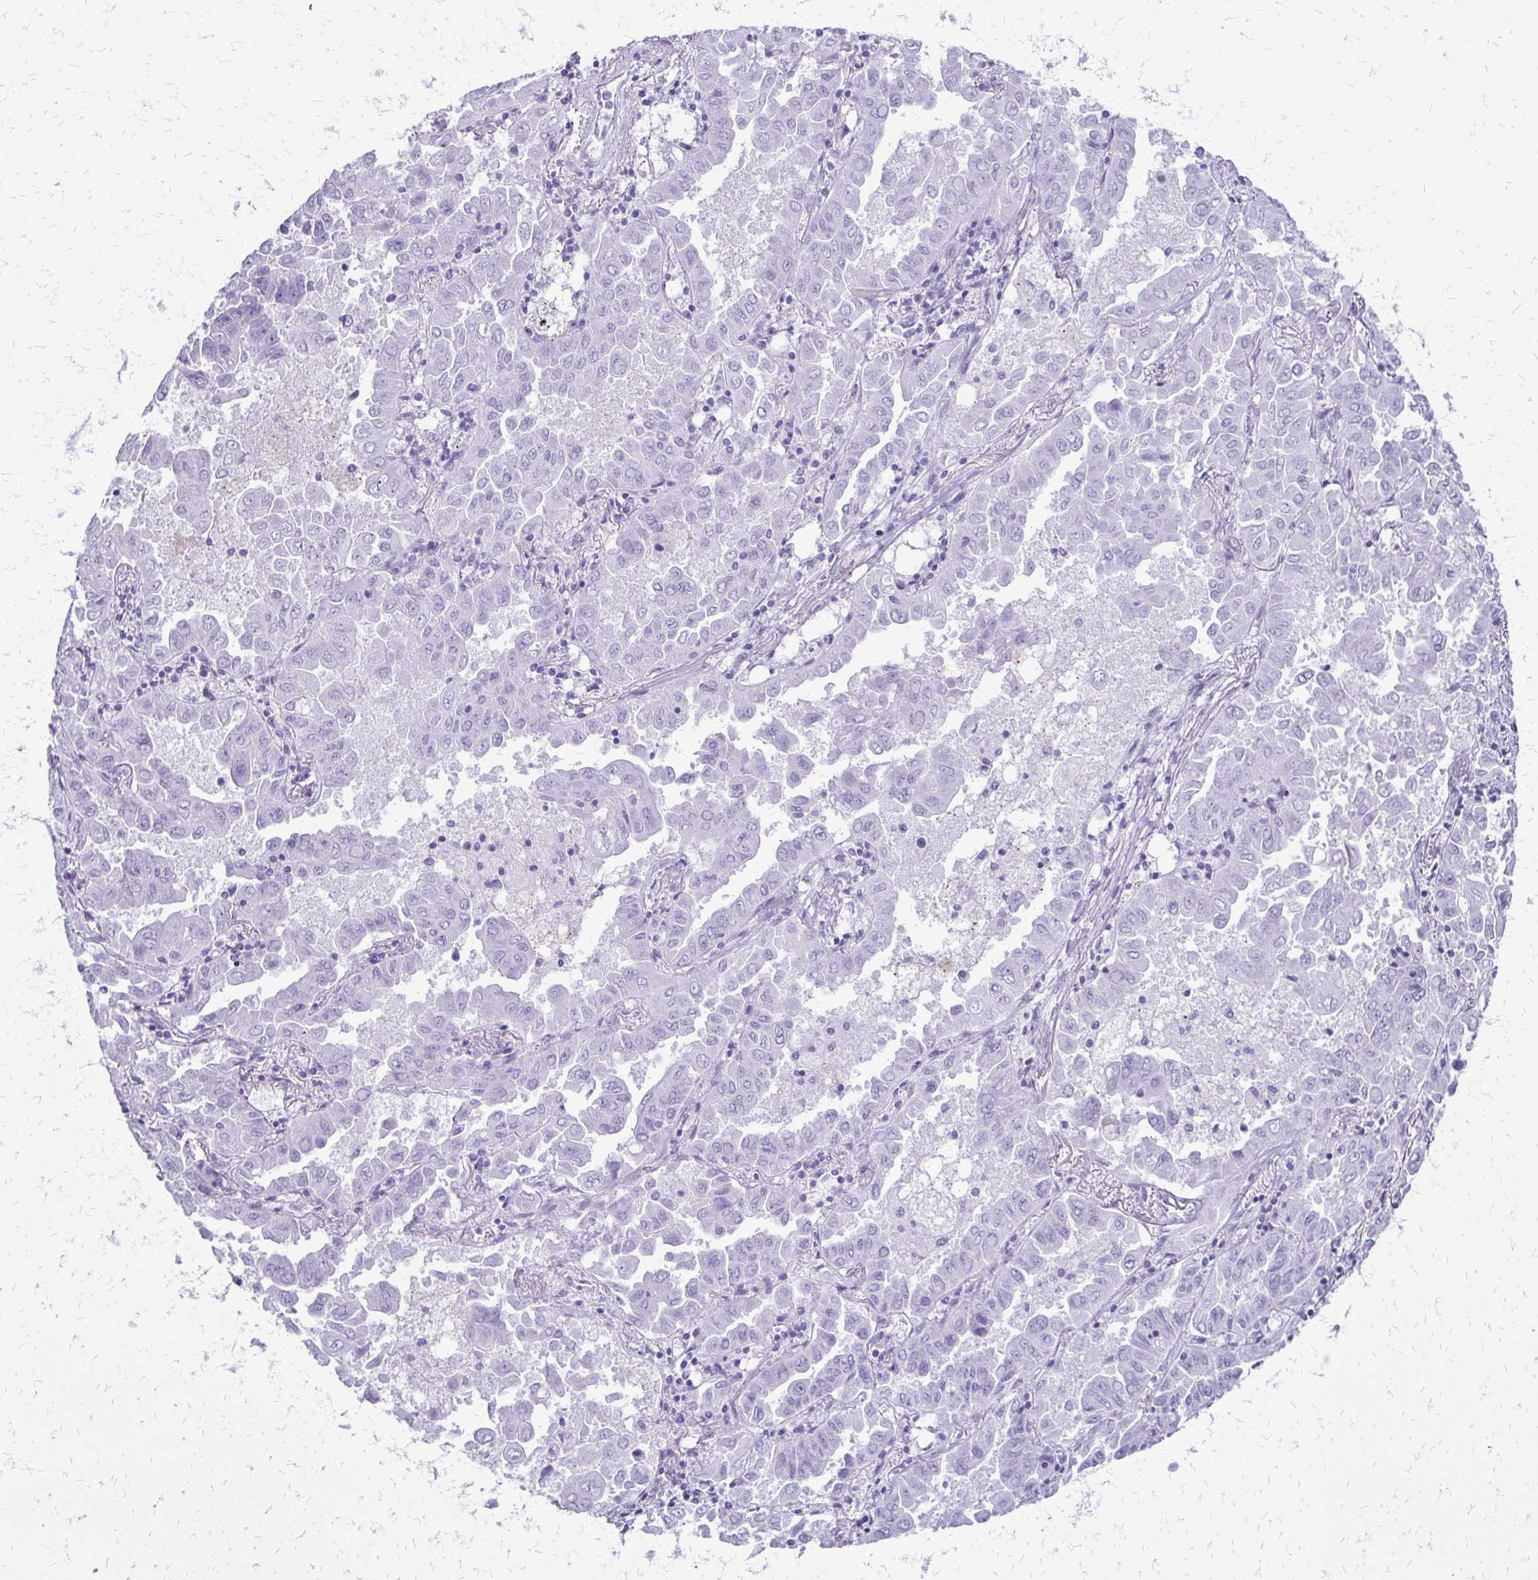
{"staining": {"intensity": "negative", "quantity": "none", "location": "none"}, "tissue": "lung cancer", "cell_type": "Tumor cells", "image_type": "cancer", "snomed": [{"axis": "morphology", "description": "Adenocarcinoma, NOS"}, {"axis": "topography", "description": "Lung"}], "caption": "Lung cancer (adenocarcinoma) was stained to show a protein in brown. There is no significant expression in tumor cells. (Stains: DAB immunohistochemistry (IHC) with hematoxylin counter stain, Microscopy: brightfield microscopy at high magnification).", "gene": "FAM162B", "patient": {"sex": "male", "age": 64}}